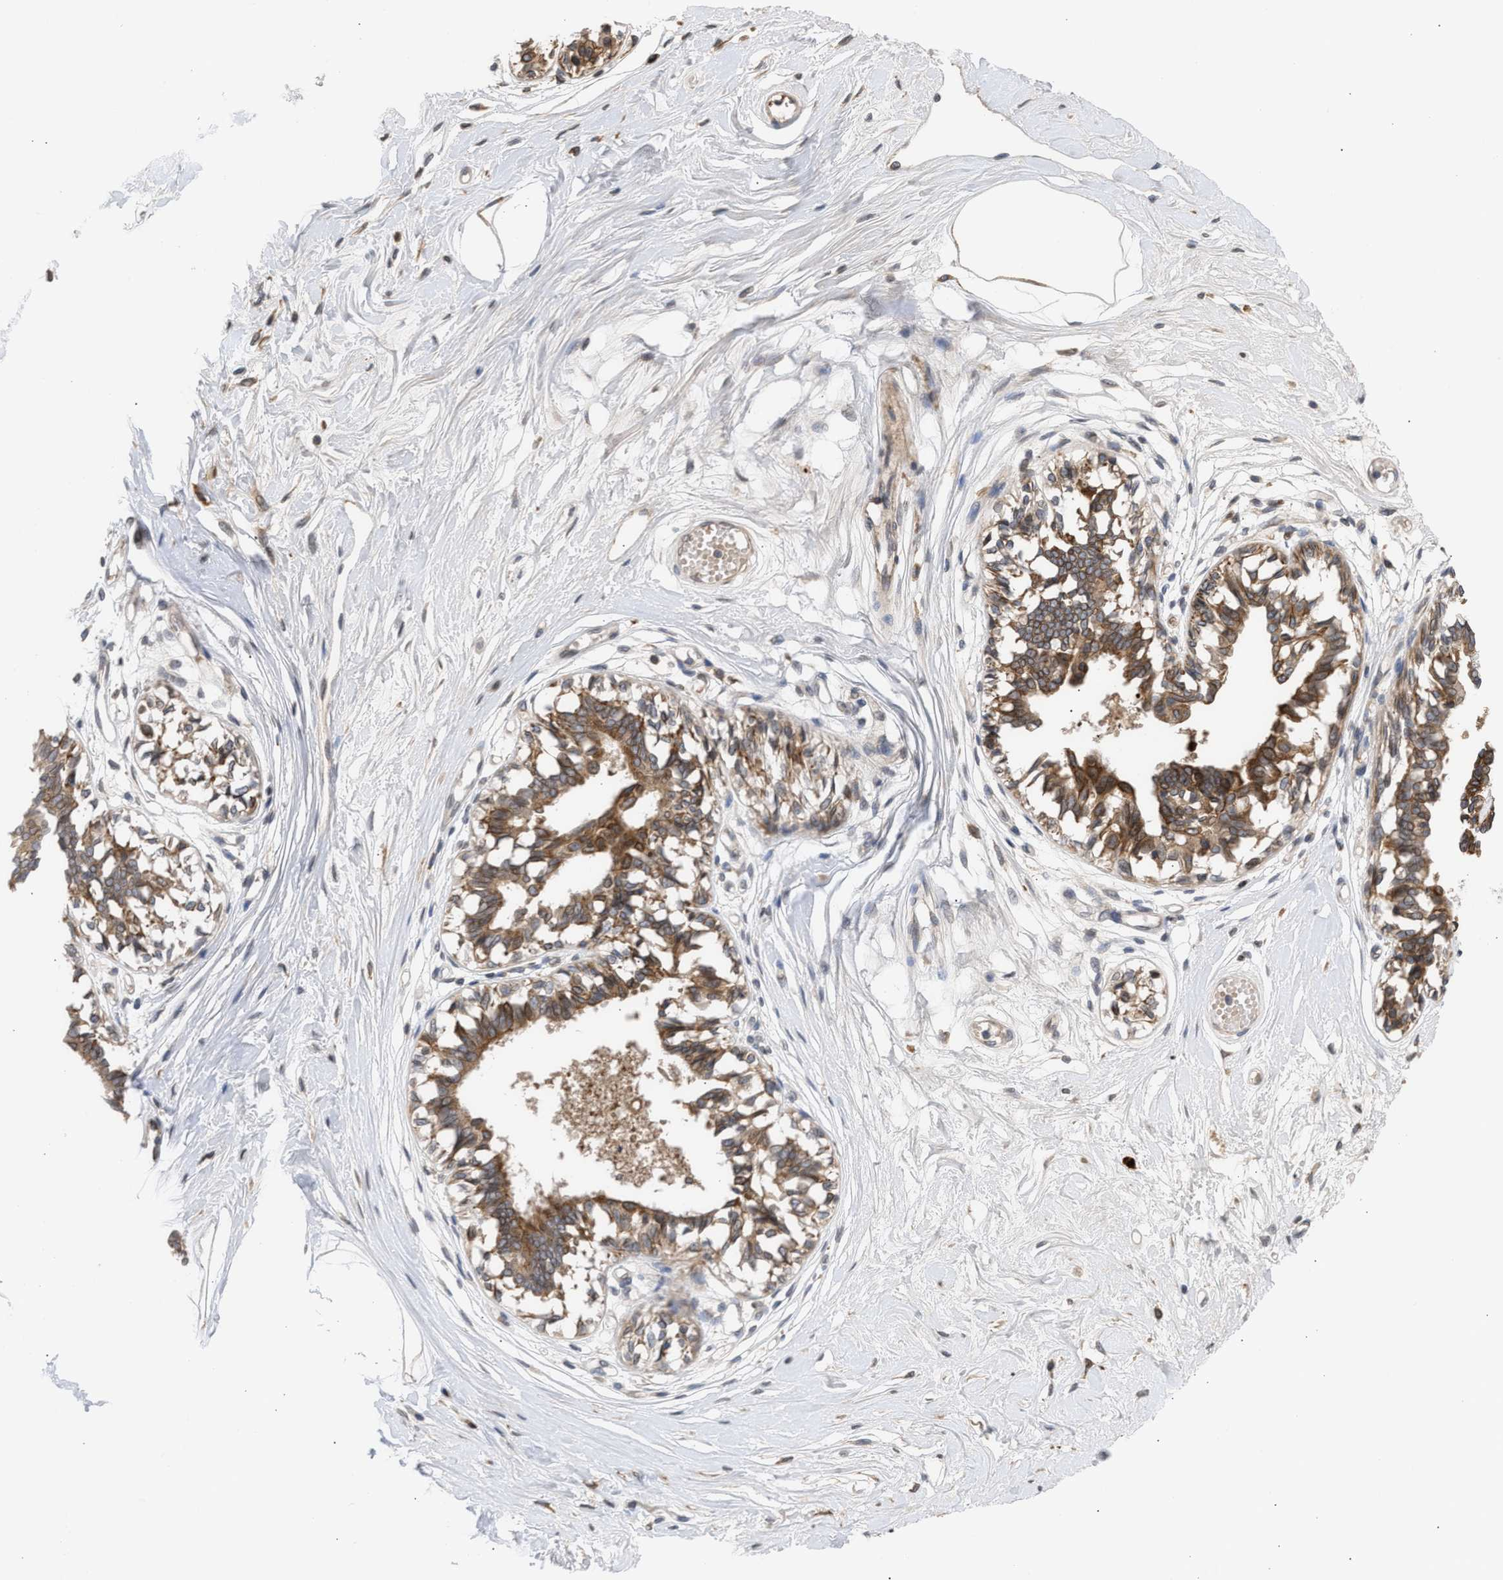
{"staining": {"intensity": "weak", "quantity": ">75%", "location": "cytoplasmic/membranous"}, "tissue": "breast", "cell_type": "Adipocytes", "image_type": "normal", "snomed": [{"axis": "morphology", "description": "Normal tissue, NOS"}, {"axis": "topography", "description": "Breast"}], "caption": "Breast stained with DAB (3,3'-diaminobenzidine) immunohistochemistry shows low levels of weak cytoplasmic/membranous positivity in approximately >75% of adipocytes. The staining was performed using DAB to visualize the protein expression in brown, while the nuclei were stained in blue with hematoxylin (Magnification: 20x).", "gene": "NUP62", "patient": {"sex": "female", "age": 45}}